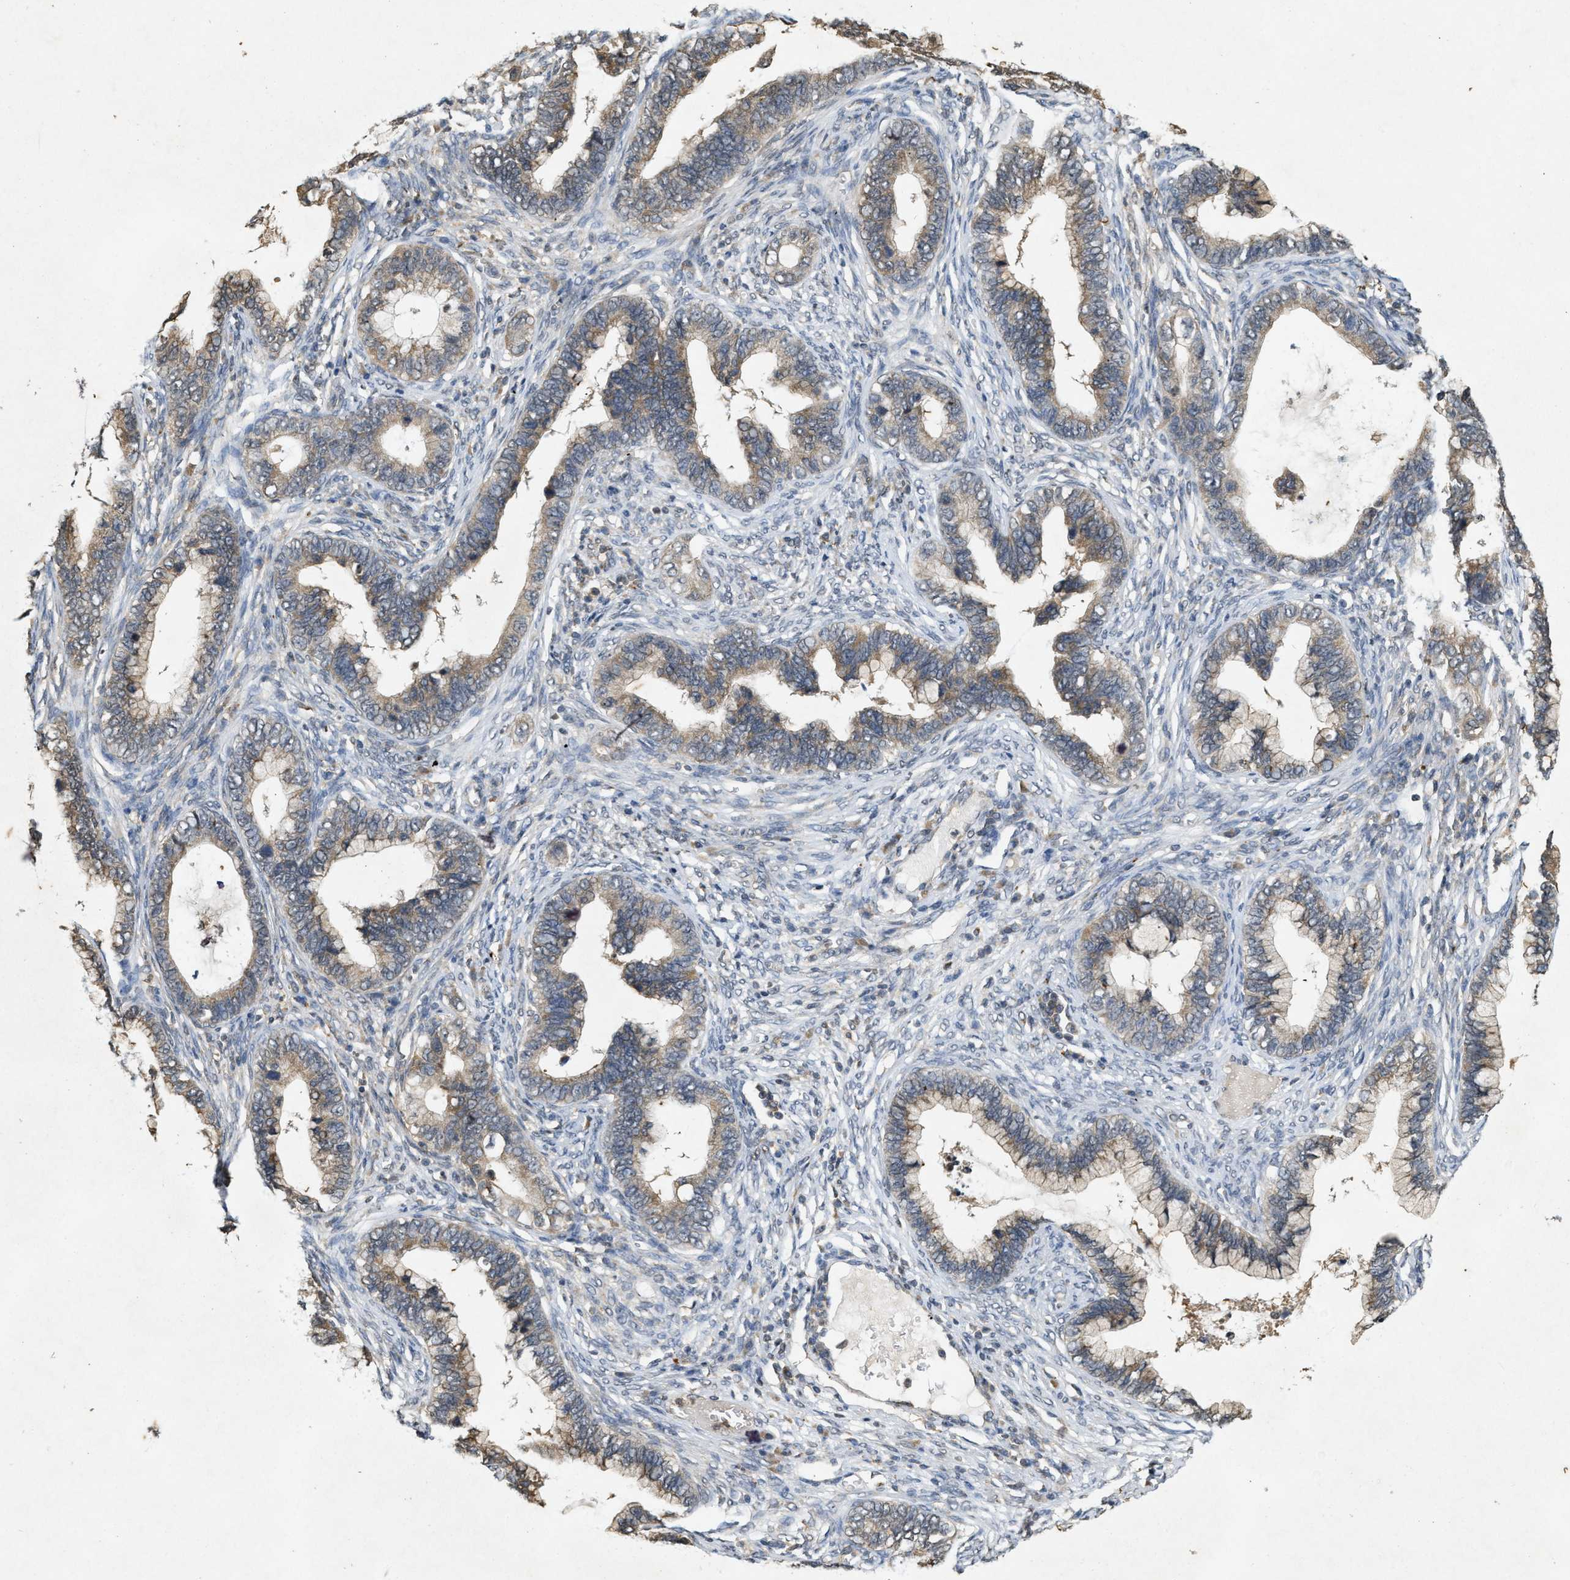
{"staining": {"intensity": "moderate", "quantity": ">75%", "location": "cytoplasmic/membranous"}, "tissue": "cervical cancer", "cell_type": "Tumor cells", "image_type": "cancer", "snomed": [{"axis": "morphology", "description": "Adenocarcinoma, NOS"}, {"axis": "topography", "description": "Cervix"}], "caption": "Brown immunohistochemical staining in human adenocarcinoma (cervical) exhibits moderate cytoplasmic/membranous staining in approximately >75% of tumor cells.", "gene": "KIF21A", "patient": {"sex": "female", "age": 44}}